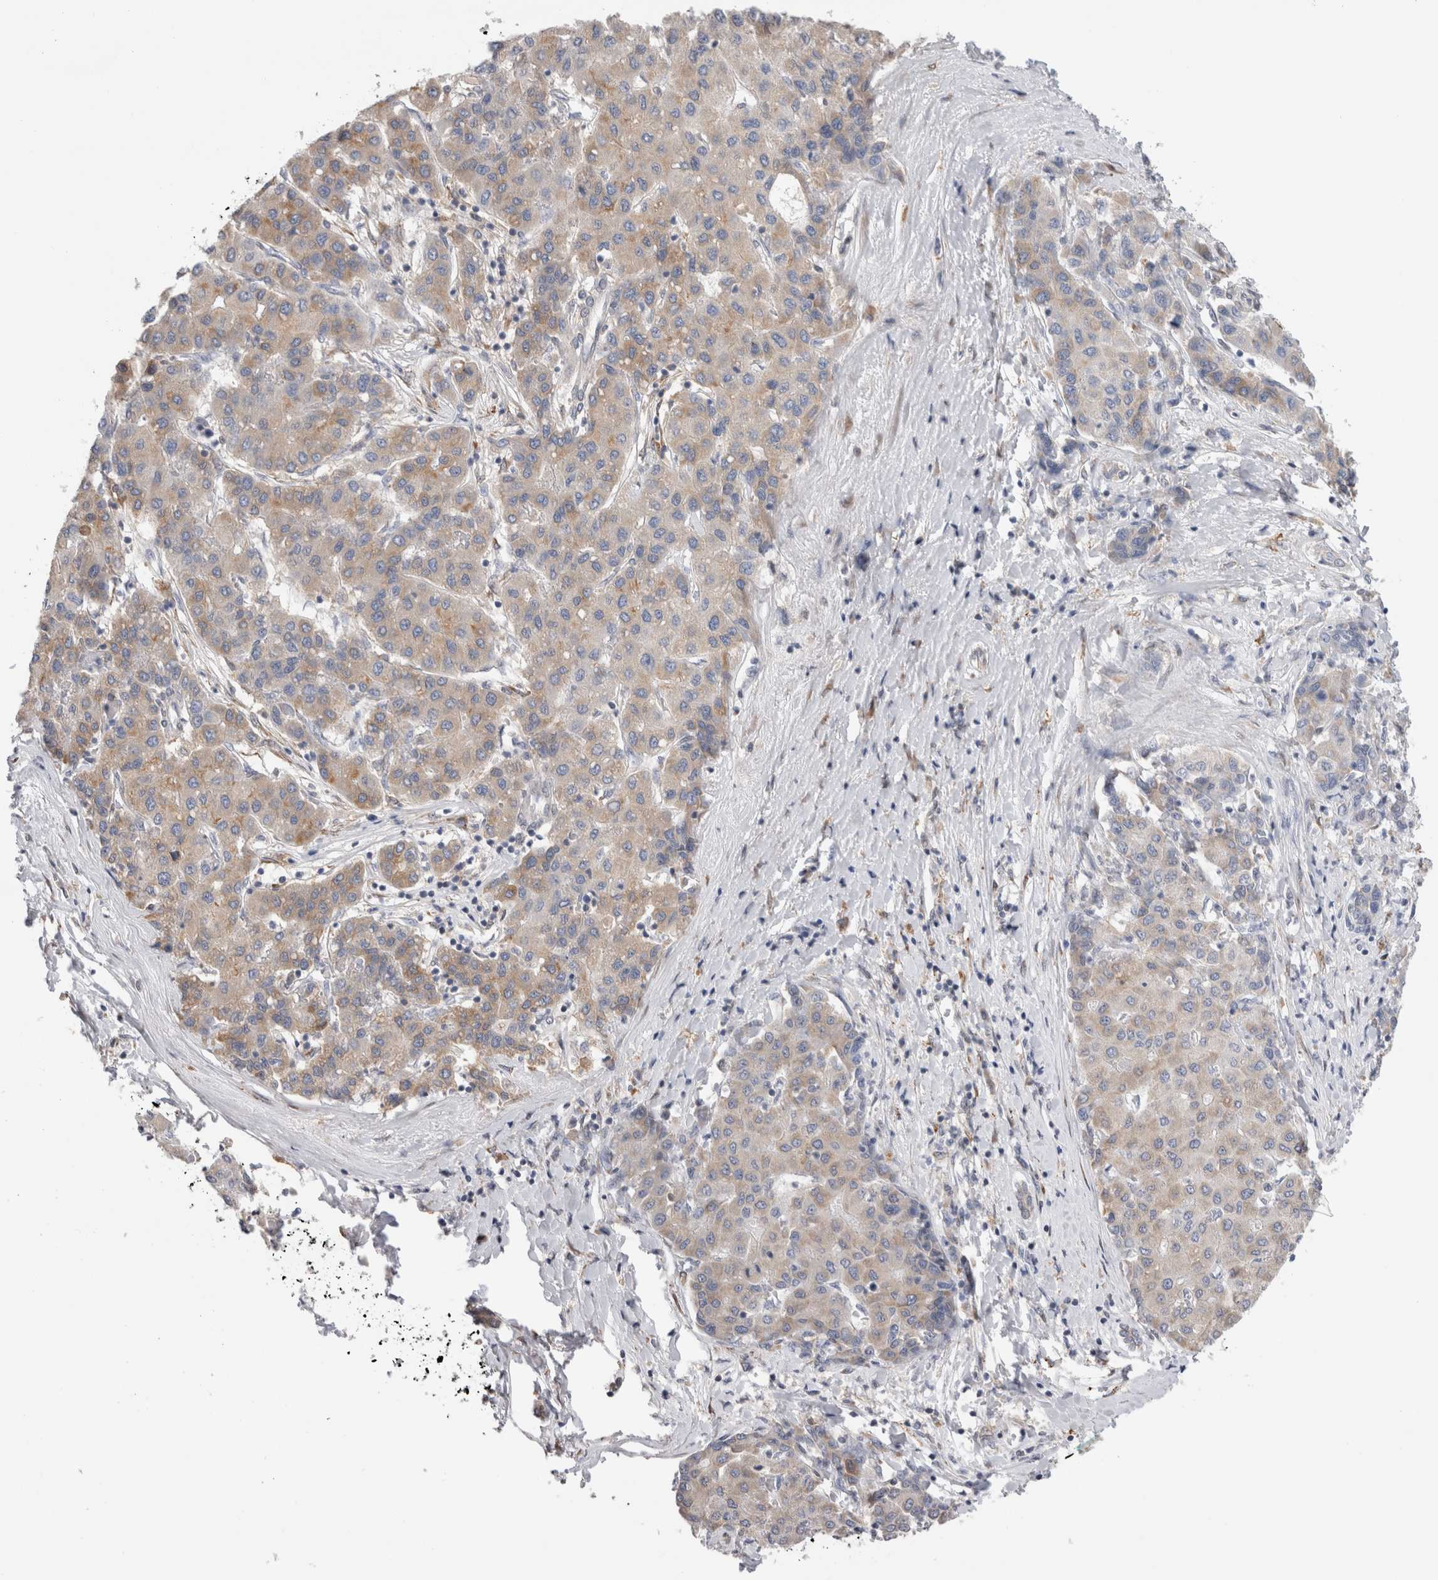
{"staining": {"intensity": "weak", "quantity": "<25%", "location": "cytoplasmic/membranous"}, "tissue": "liver cancer", "cell_type": "Tumor cells", "image_type": "cancer", "snomed": [{"axis": "morphology", "description": "Carcinoma, Hepatocellular, NOS"}, {"axis": "topography", "description": "Liver"}], "caption": "The histopathology image exhibits no significant staining in tumor cells of hepatocellular carcinoma (liver). Nuclei are stained in blue.", "gene": "VCPIP1", "patient": {"sex": "male", "age": 65}}